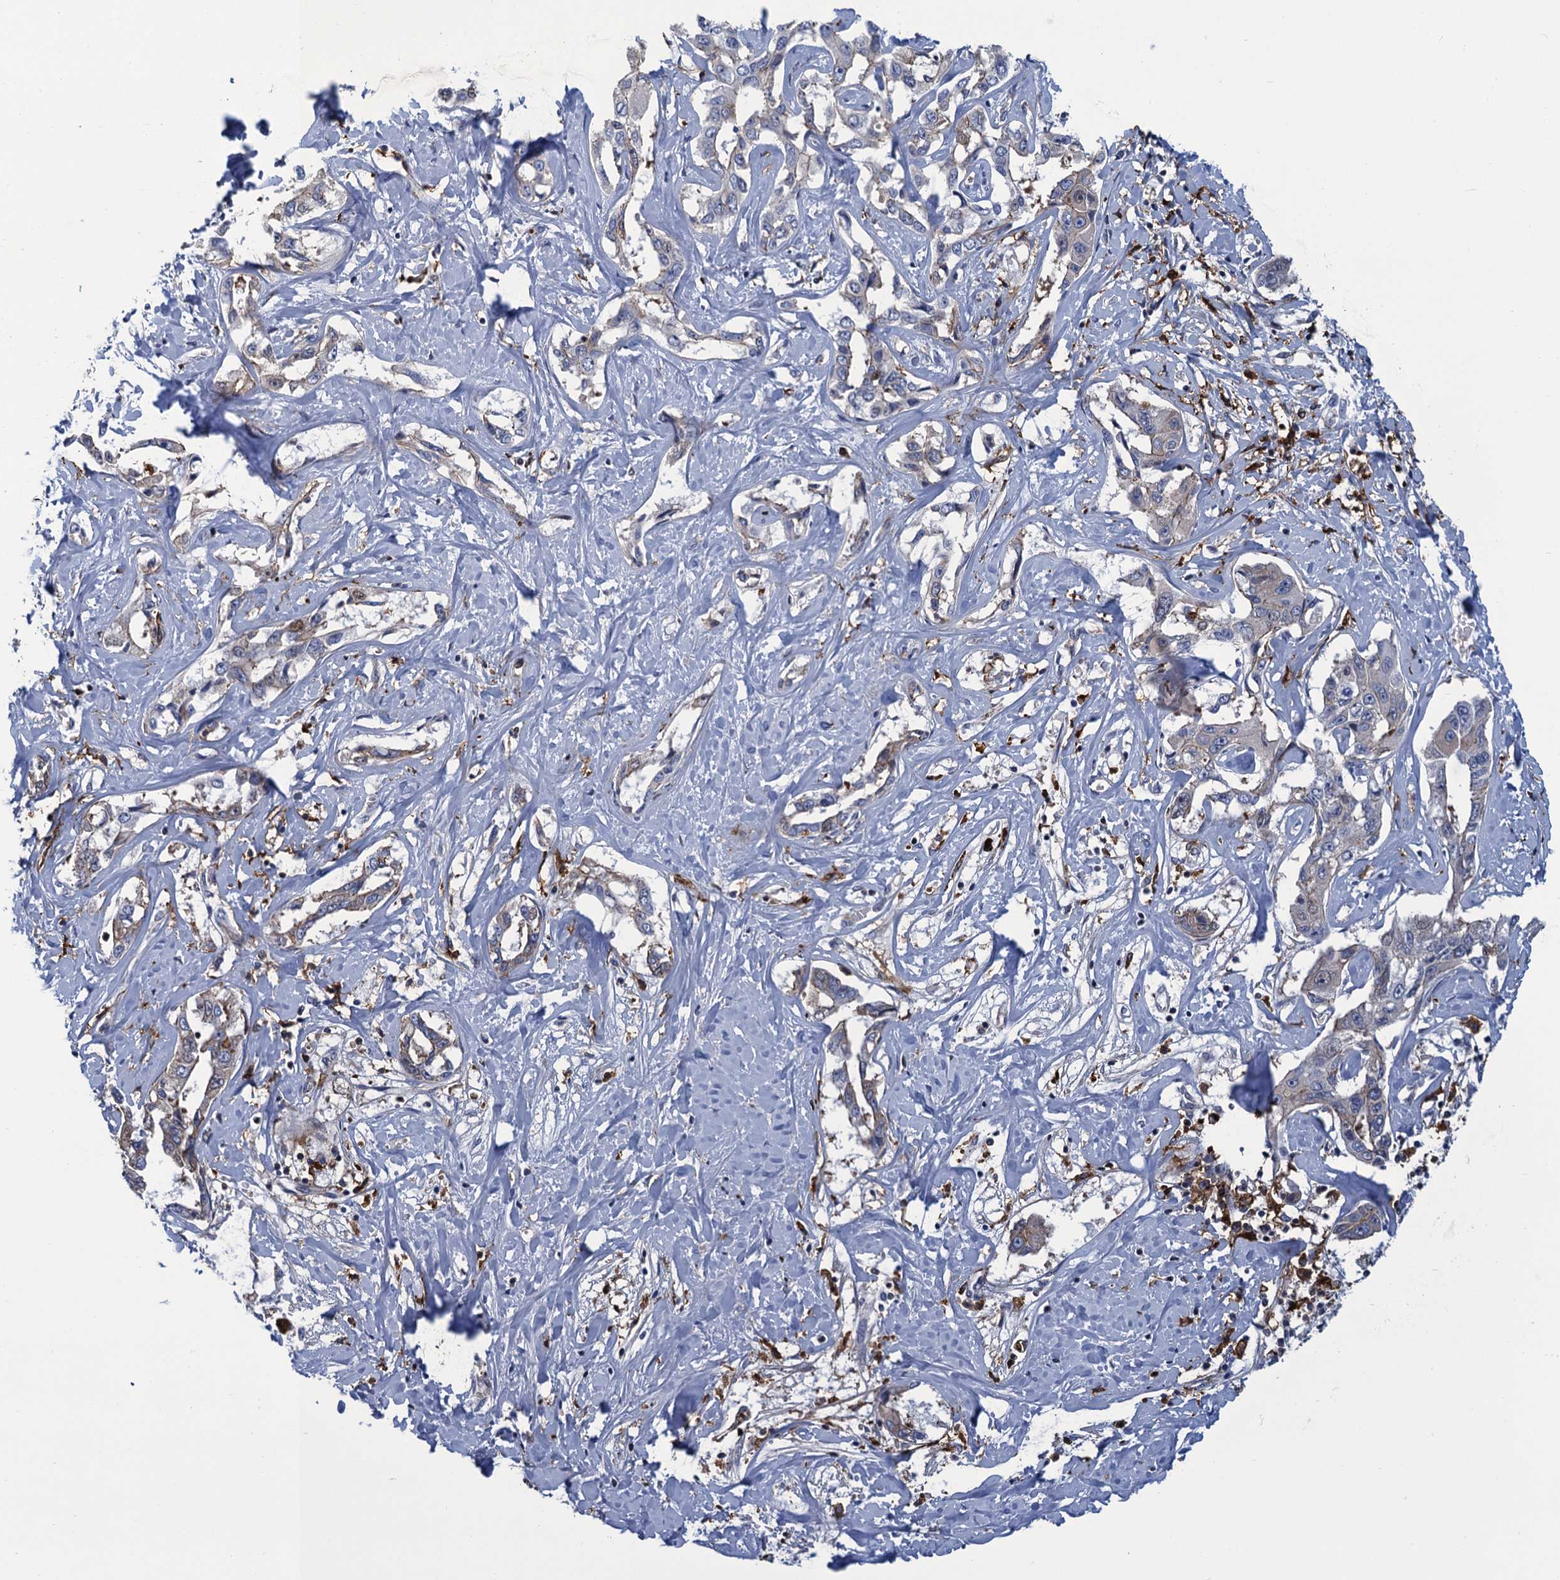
{"staining": {"intensity": "negative", "quantity": "none", "location": "none"}, "tissue": "liver cancer", "cell_type": "Tumor cells", "image_type": "cancer", "snomed": [{"axis": "morphology", "description": "Cholangiocarcinoma"}, {"axis": "topography", "description": "Liver"}], "caption": "This is an immunohistochemistry (IHC) histopathology image of cholangiocarcinoma (liver). There is no positivity in tumor cells.", "gene": "DNHD1", "patient": {"sex": "male", "age": 59}}